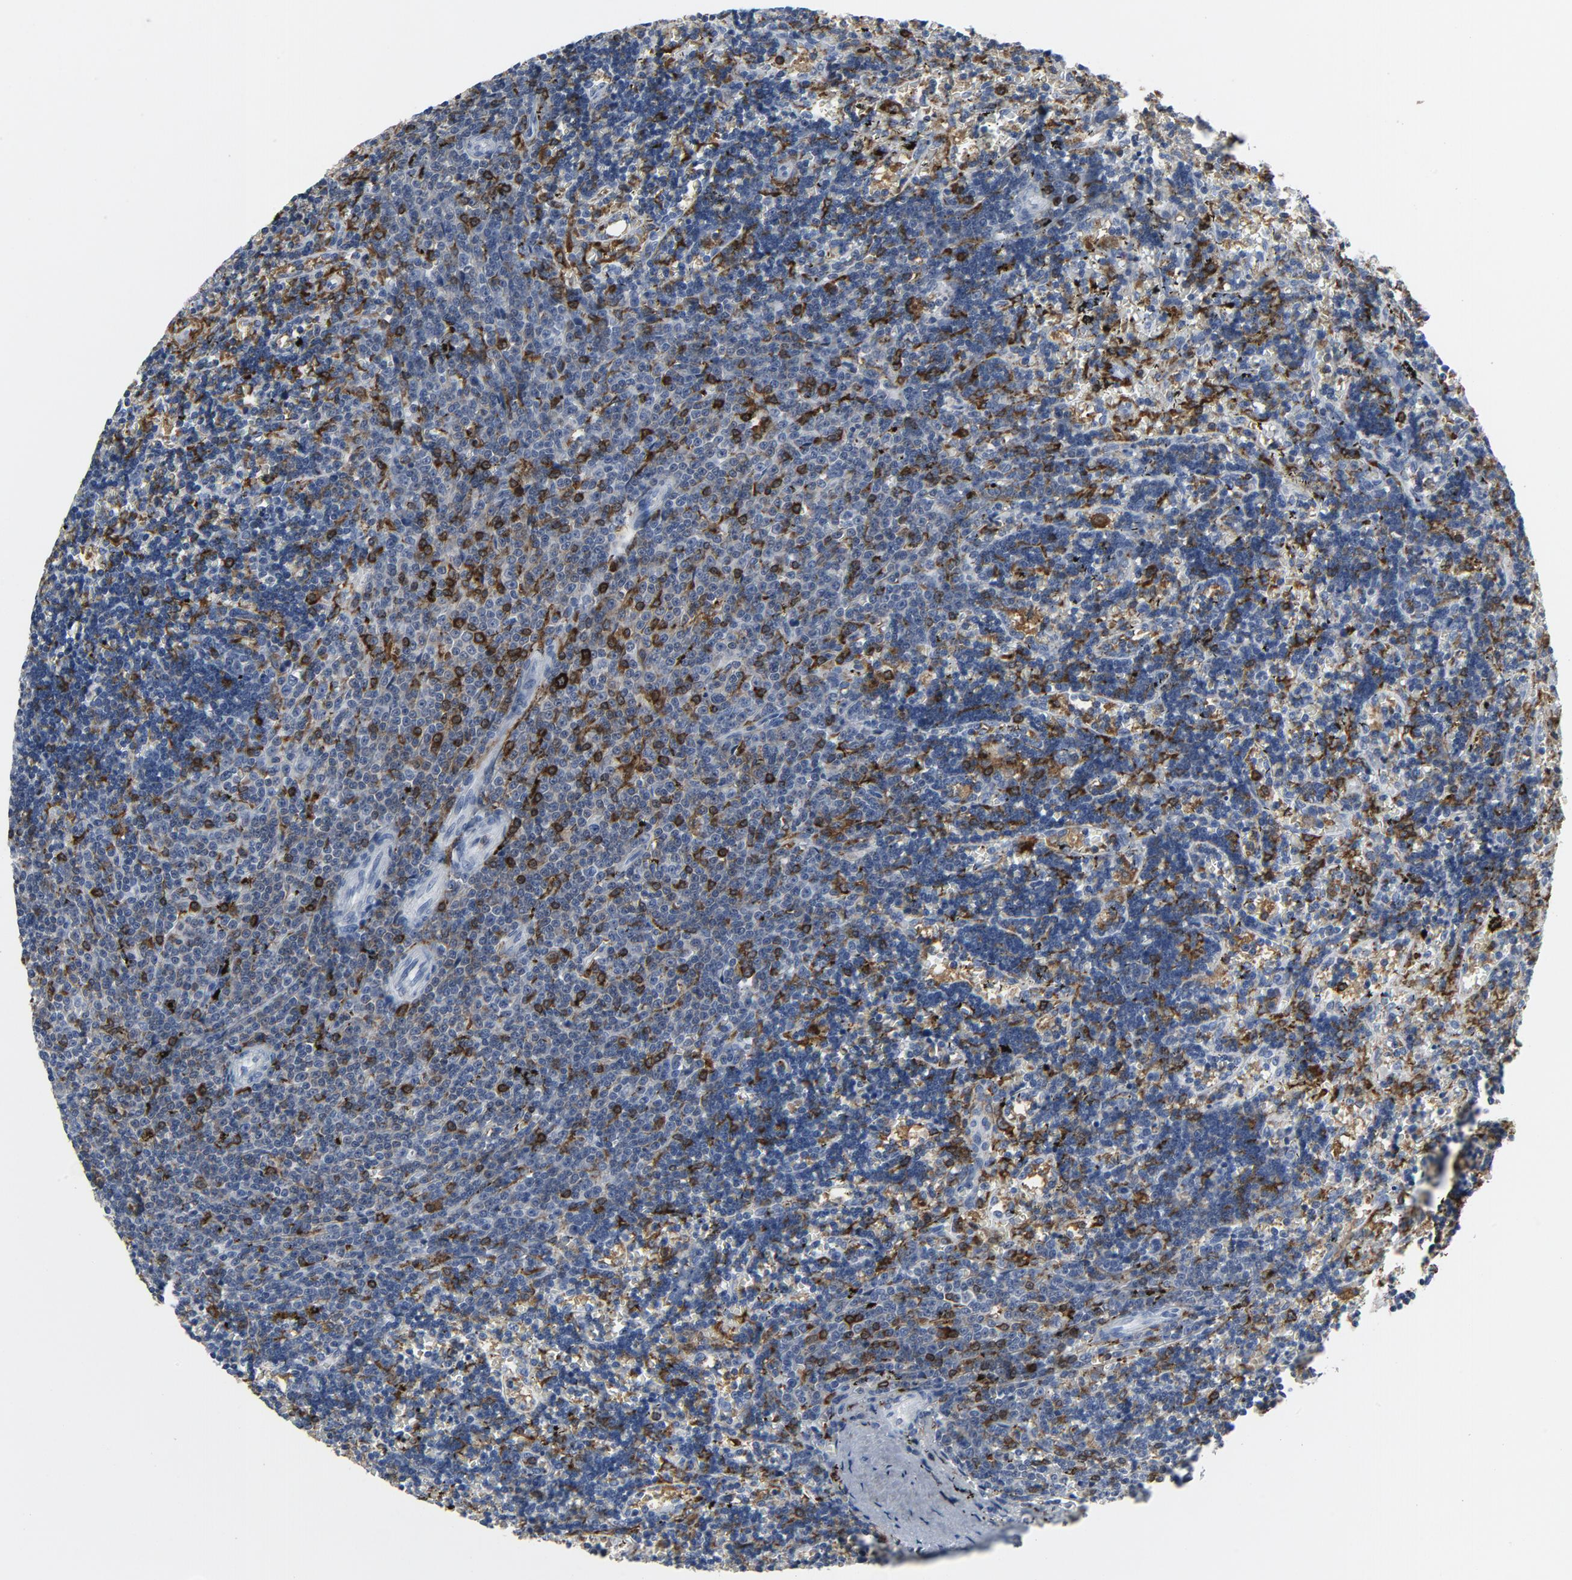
{"staining": {"intensity": "negative", "quantity": "none", "location": "none"}, "tissue": "lymphoma", "cell_type": "Tumor cells", "image_type": "cancer", "snomed": [{"axis": "morphology", "description": "Malignant lymphoma, non-Hodgkin's type, Low grade"}, {"axis": "topography", "description": "Spleen"}], "caption": "A micrograph of lymphoma stained for a protein shows no brown staining in tumor cells.", "gene": "LCP2", "patient": {"sex": "male", "age": 60}}